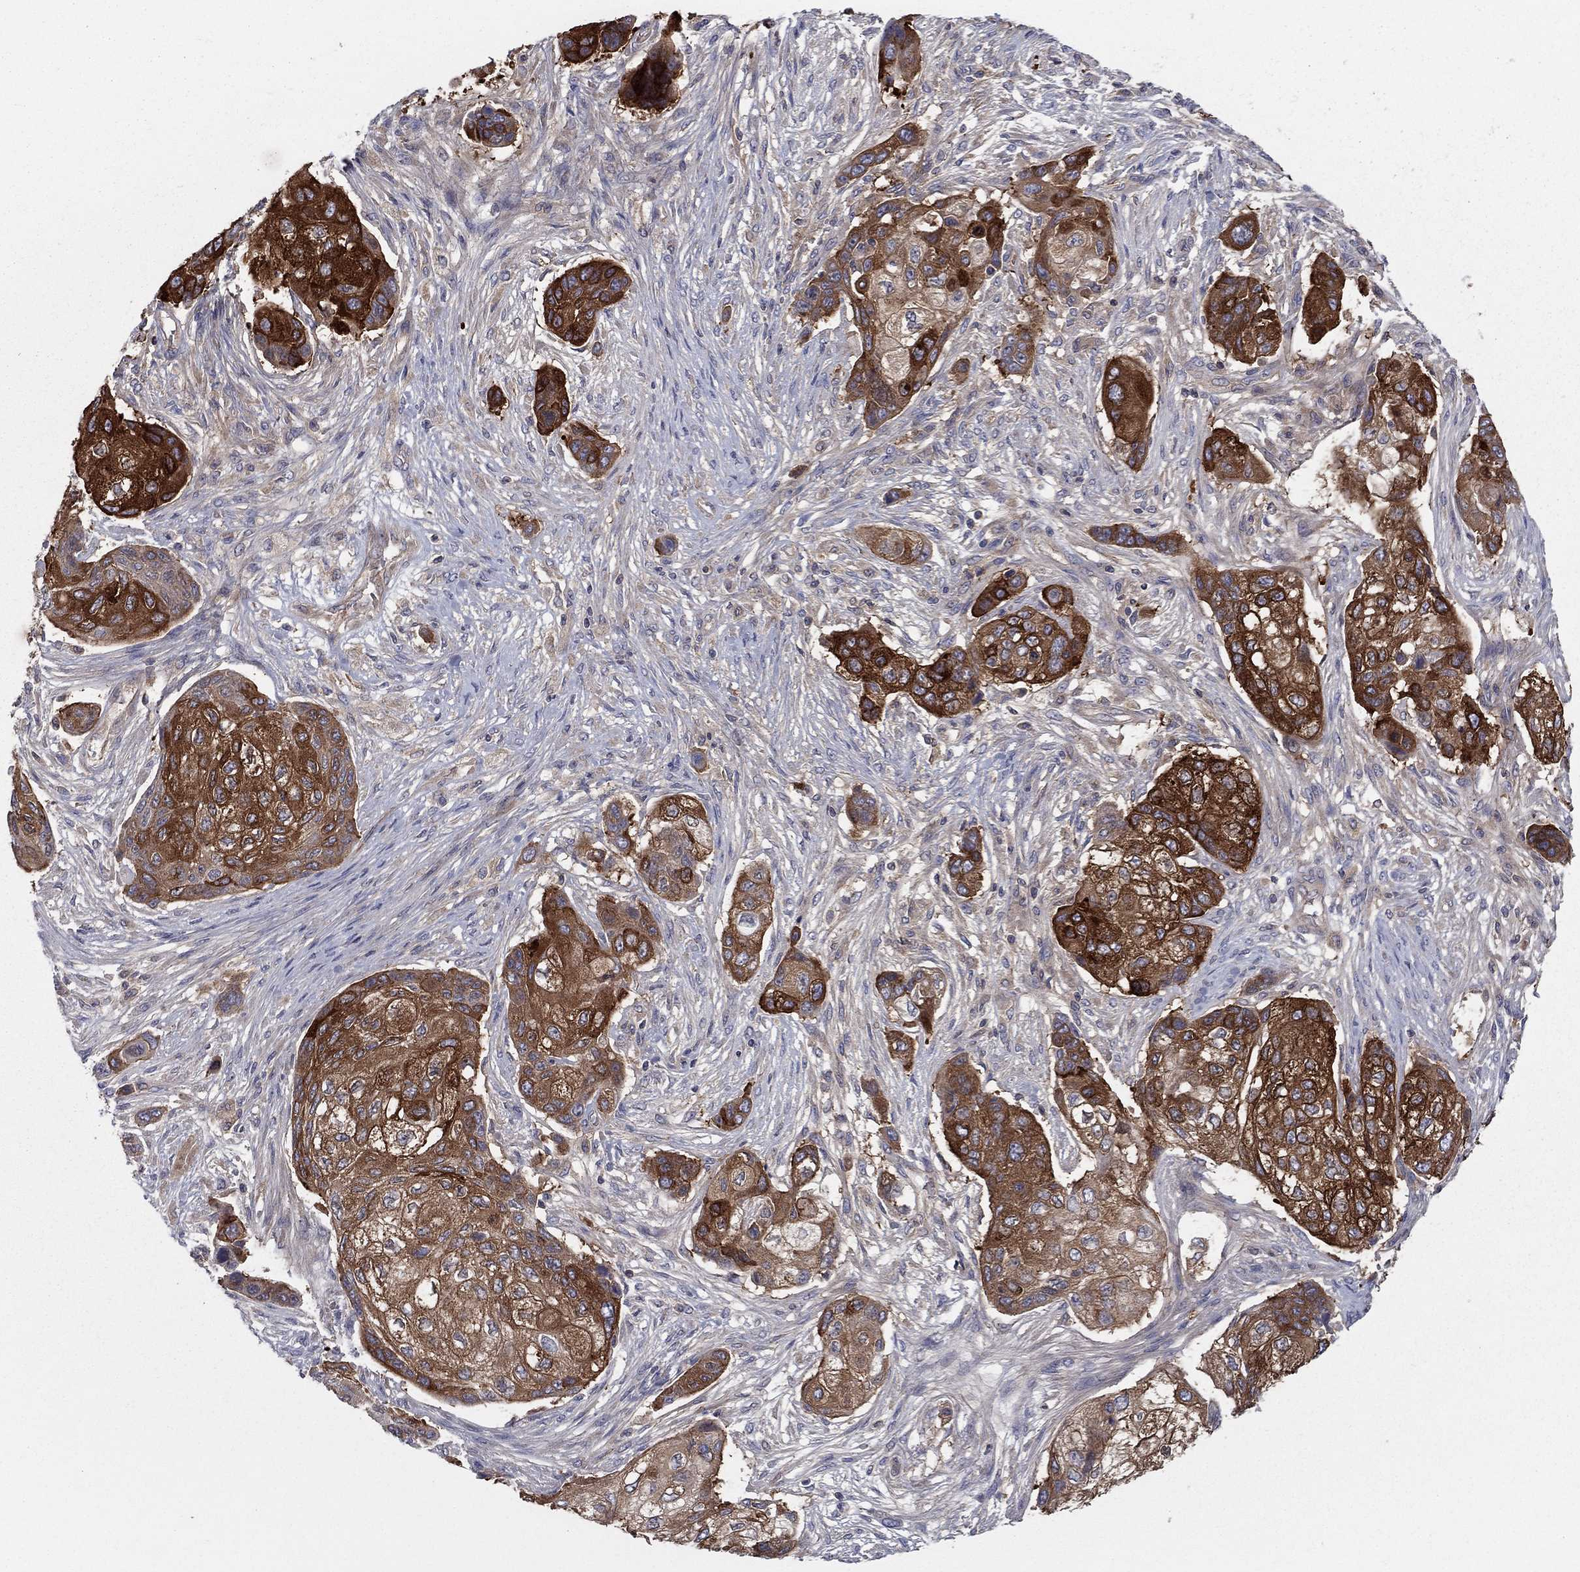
{"staining": {"intensity": "strong", "quantity": ">75%", "location": "cytoplasmic/membranous"}, "tissue": "lung cancer", "cell_type": "Tumor cells", "image_type": "cancer", "snomed": [{"axis": "morphology", "description": "Squamous cell carcinoma, NOS"}, {"axis": "topography", "description": "Lung"}], "caption": "Immunohistochemistry staining of squamous cell carcinoma (lung), which displays high levels of strong cytoplasmic/membranous expression in approximately >75% of tumor cells indicating strong cytoplasmic/membranous protein positivity. The staining was performed using DAB (brown) for protein detection and nuclei were counterstained in hematoxylin (blue).", "gene": "RNF123", "patient": {"sex": "male", "age": 69}}